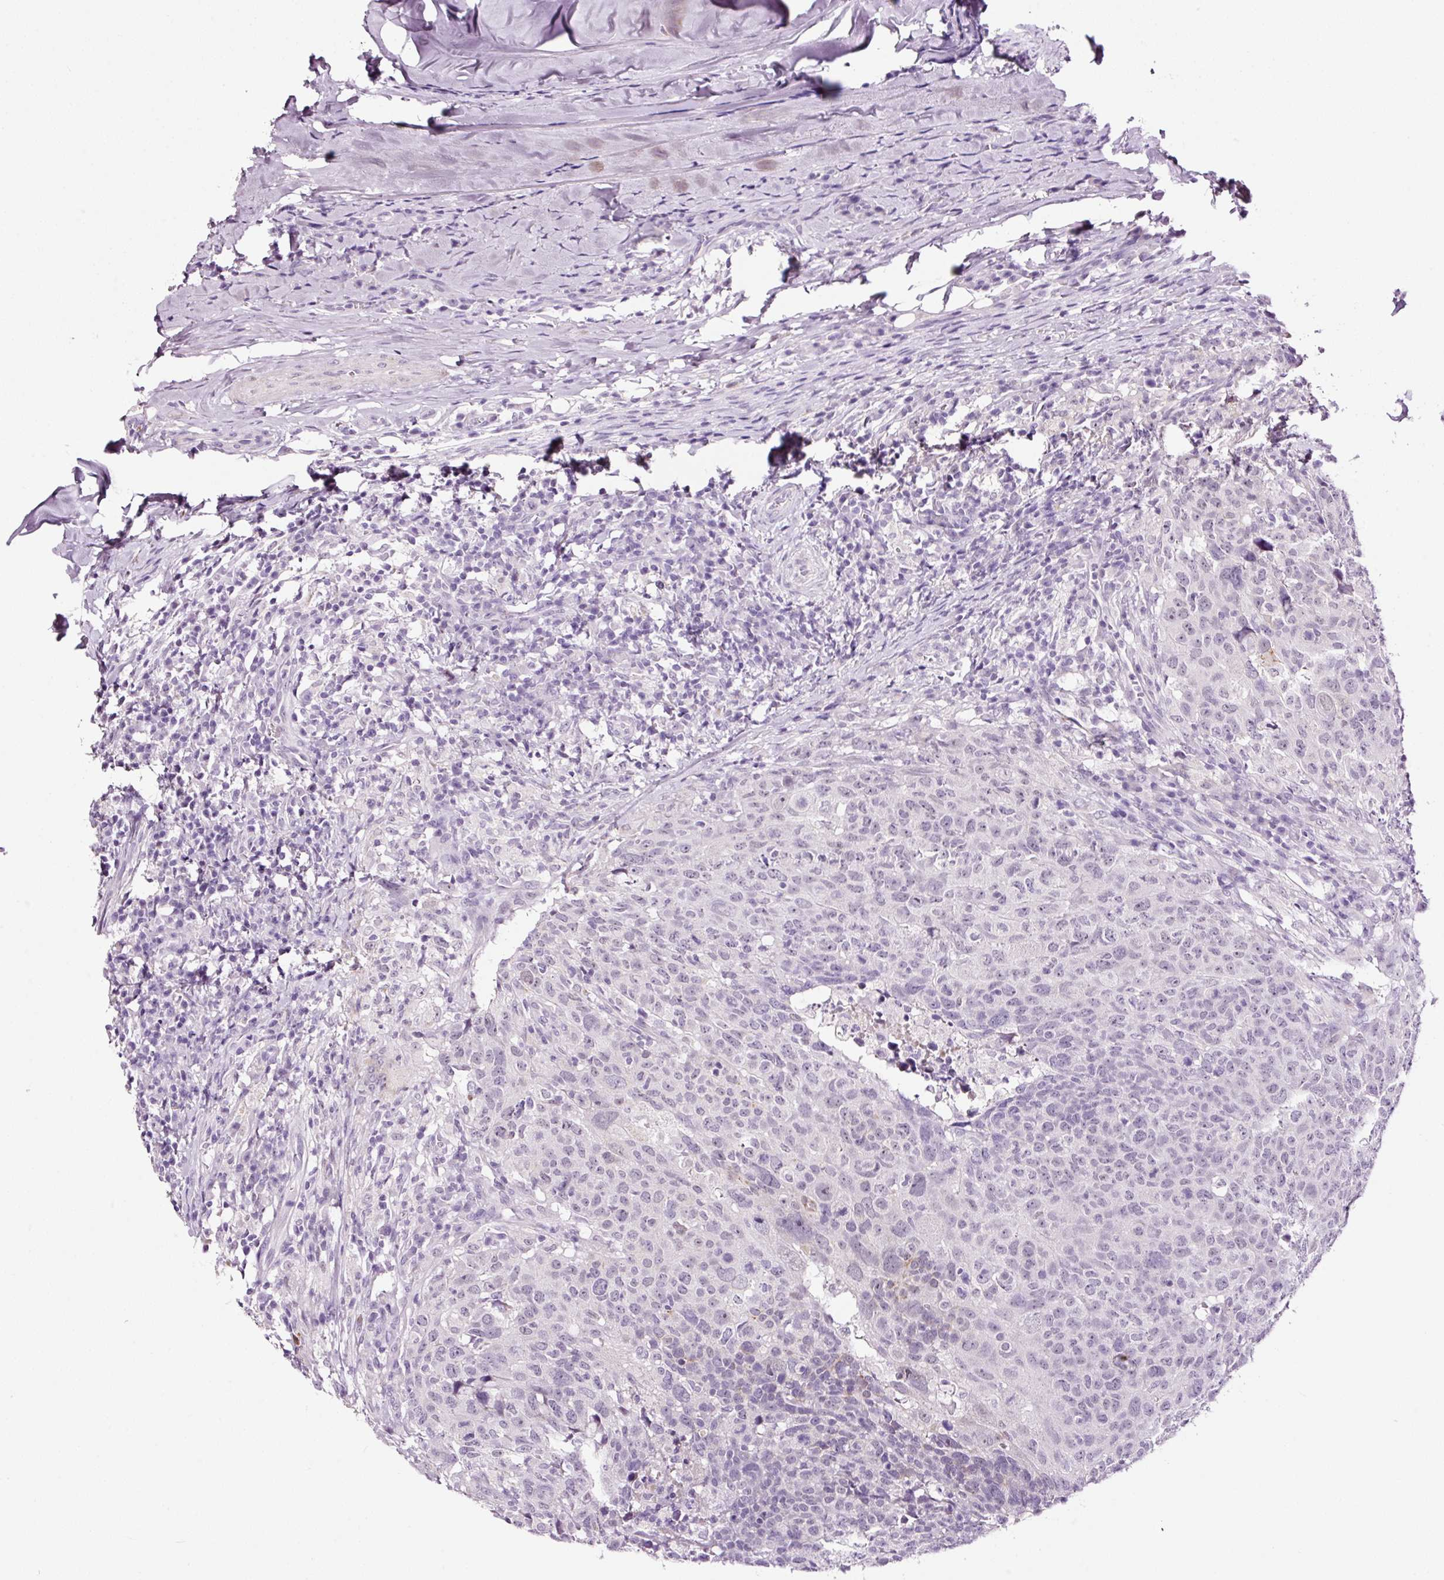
{"staining": {"intensity": "negative", "quantity": "none", "location": "none"}, "tissue": "head and neck cancer", "cell_type": "Tumor cells", "image_type": "cancer", "snomed": [{"axis": "morphology", "description": "Normal tissue, NOS"}, {"axis": "morphology", "description": "Squamous cell carcinoma, NOS"}, {"axis": "topography", "description": "Skeletal muscle"}, {"axis": "topography", "description": "Vascular tissue"}, {"axis": "topography", "description": "Peripheral nerve tissue"}, {"axis": "topography", "description": "Head-Neck"}], "caption": "Immunohistochemistry (IHC) photomicrograph of neoplastic tissue: head and neck squamous cell carcinoma stained with DAB (3,3'-diaminobenzidine) shows no significant protein expression in tumor cells.", "gene": "RTF2", "patient": {"sex": "male", "age": 66}}